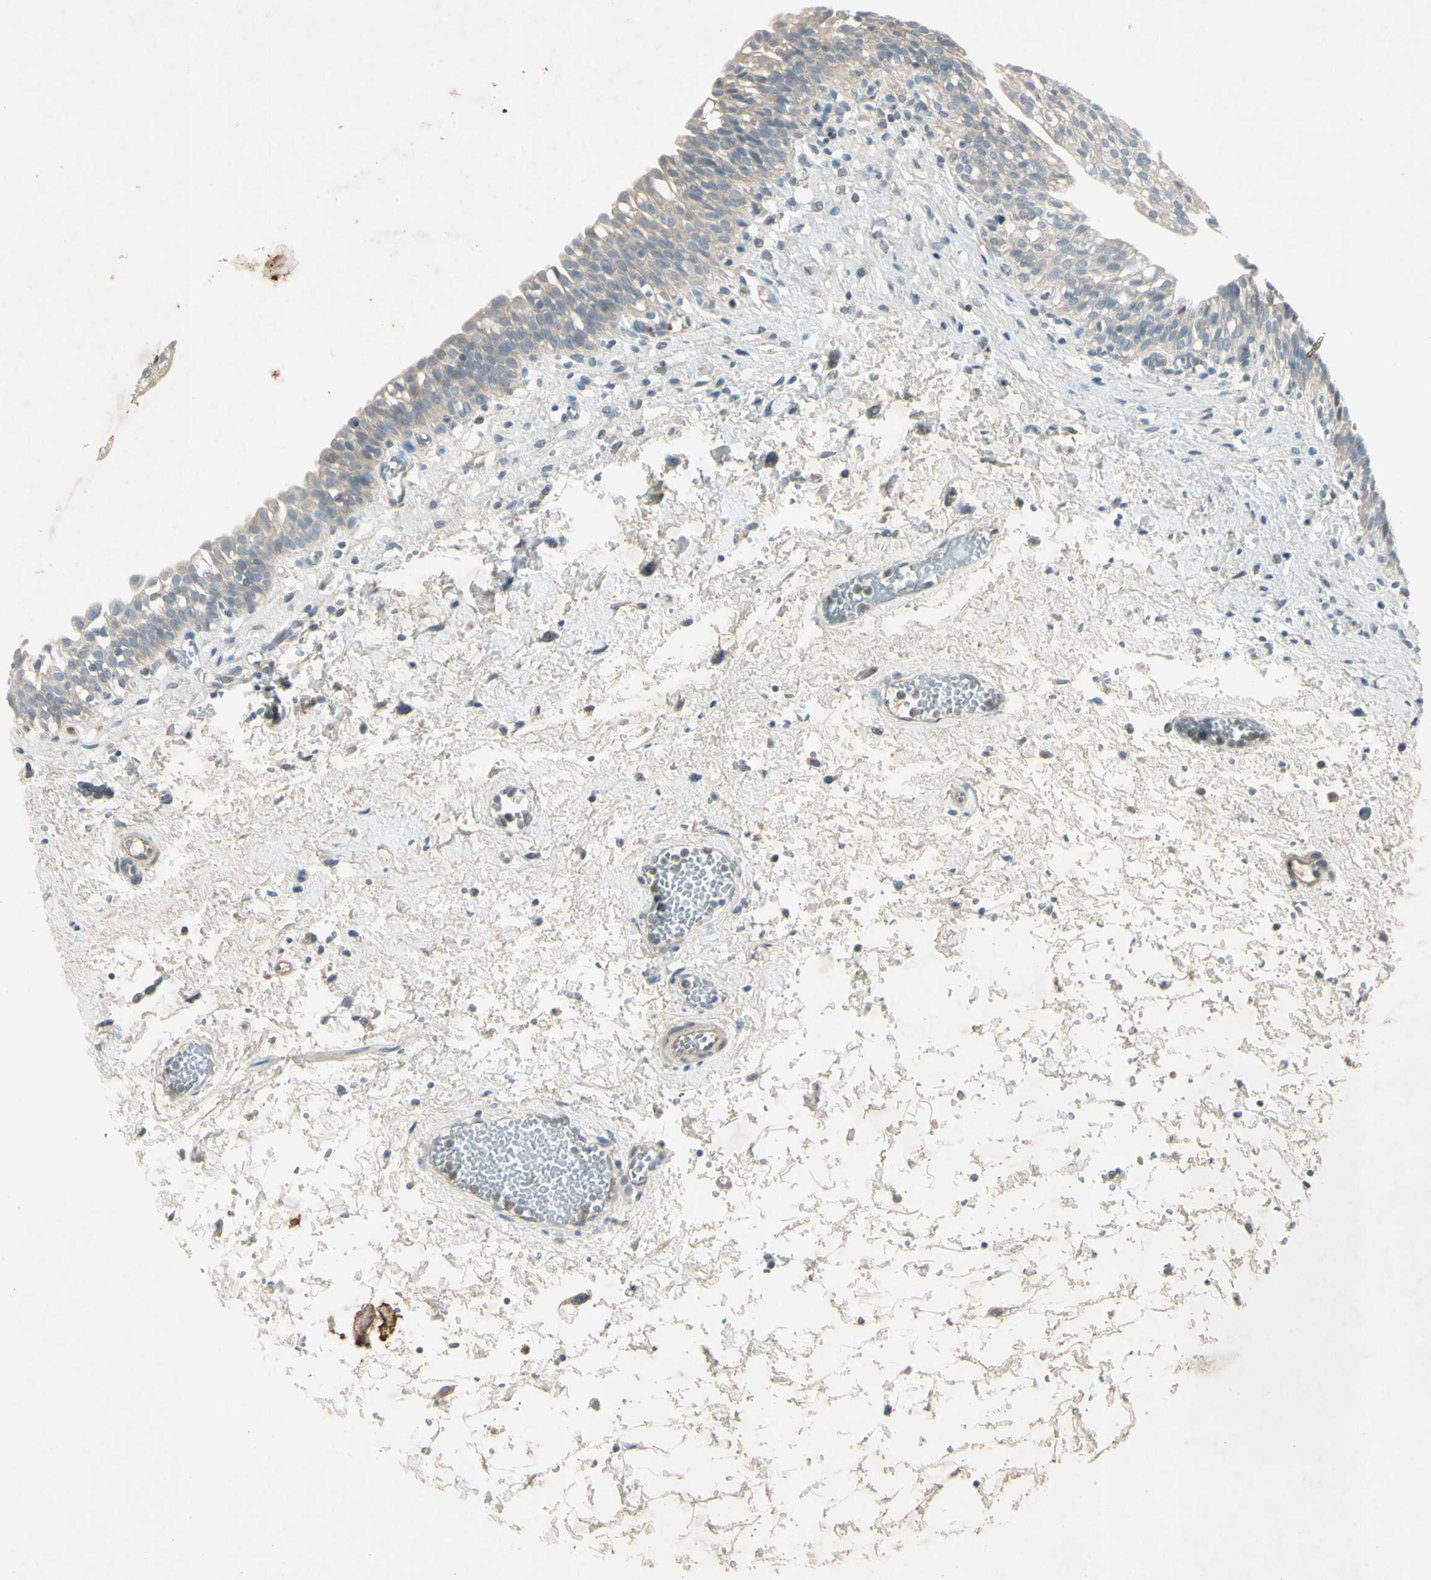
{"staining": {"intensity": "moderate", "quantity": "<25%", "location": "cytoplasmic/membranous"}, "tissue": "urinary bladder", "cell_type": "Urothelial cells", "image_type": "normal", "snomed": [{"axis": "morphology", "description": "Normal tissue, NOS"}, {"axis": "topography", "description": "Urinary bladder"}], "caption": "Immunohistochemical staining of unremarkable urinary bladder demonstrates moderate cytoplasmic/membranous protein staining in about <25% of urothelial cells.", "gene": "AATK", "patient": {"sex": "male", "age": 55}}